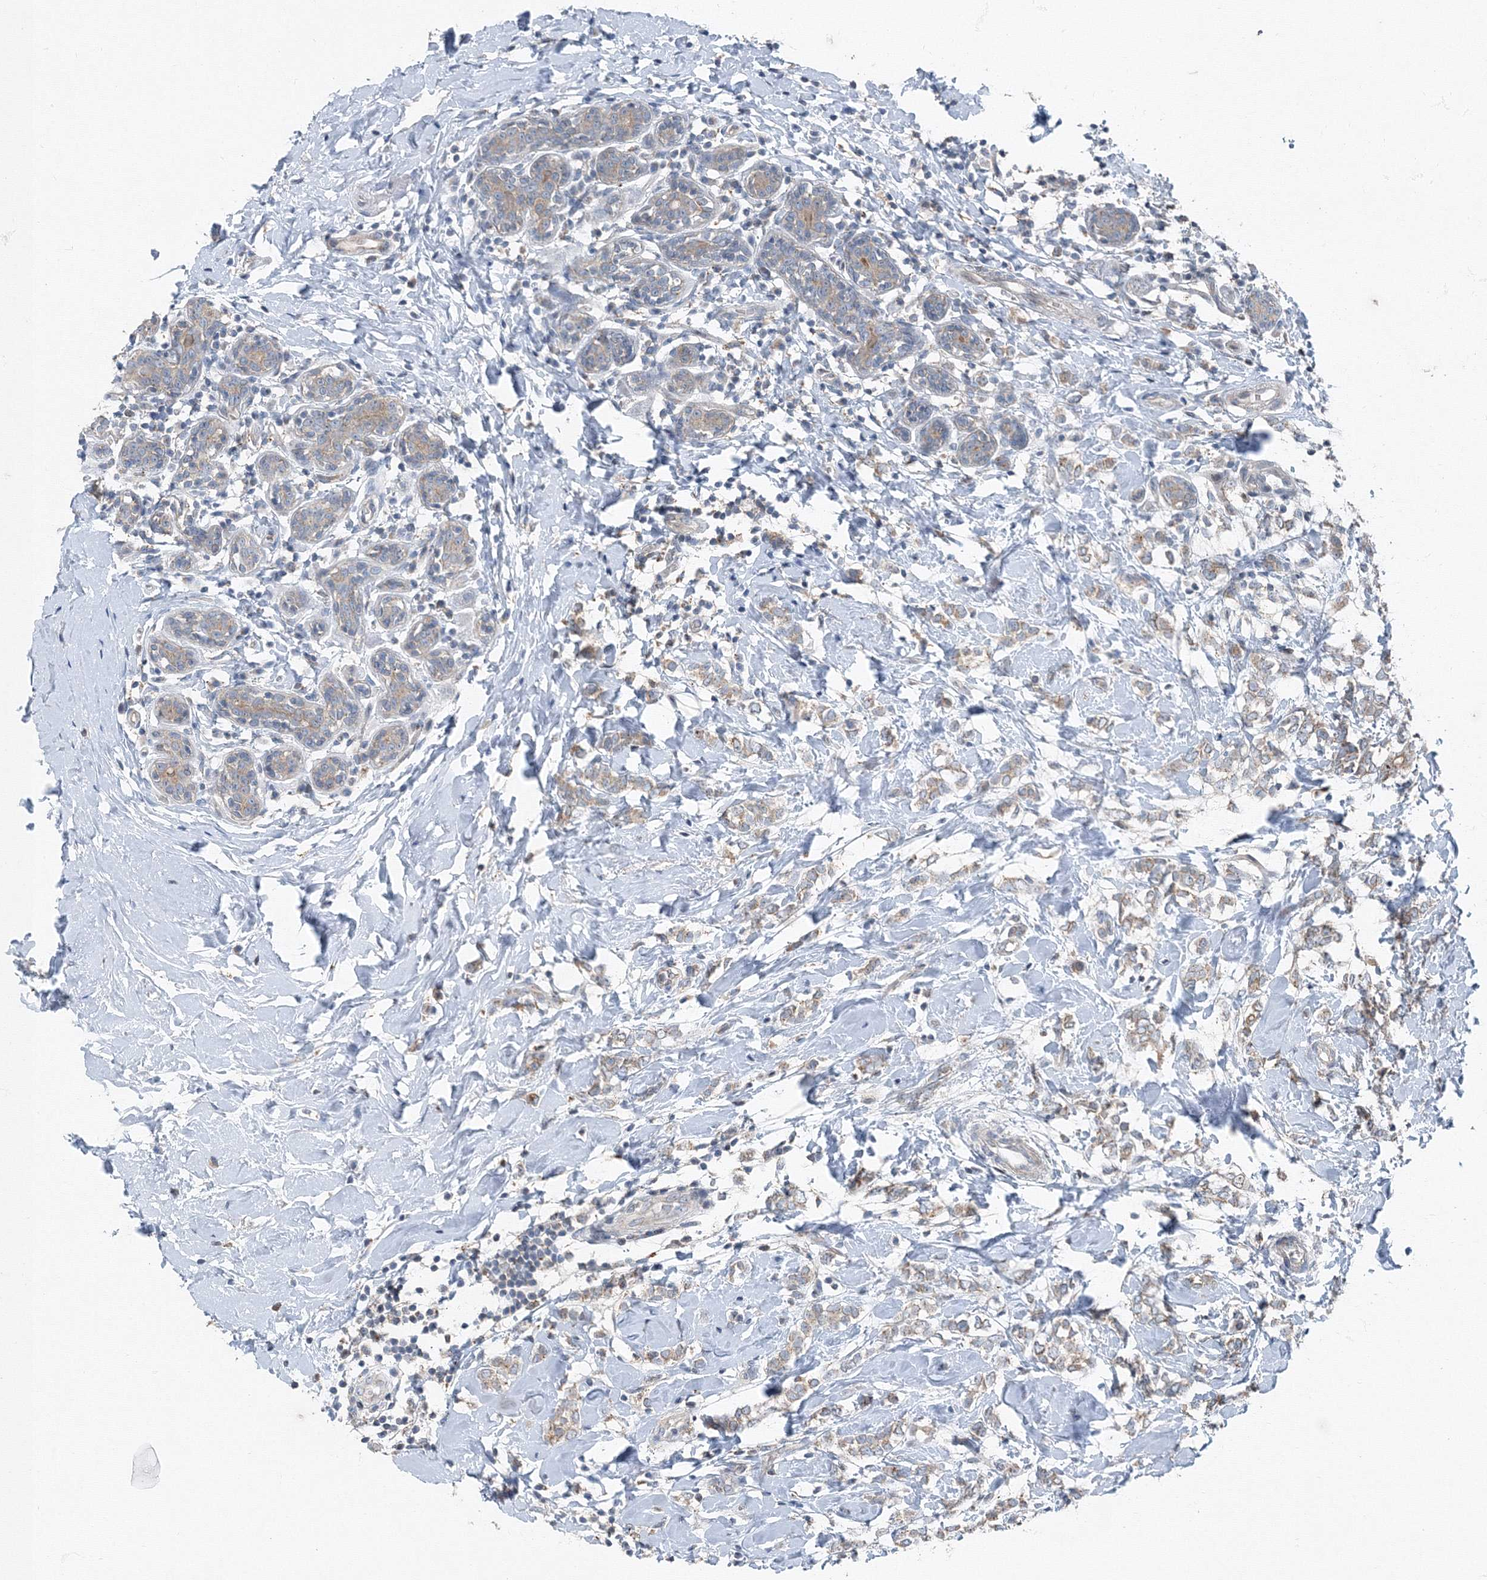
{"staining": {"intensity": "weak", "quantity": ">75%", "location": "cytoplasmic/membranous"}, "tissue": "breast cancer", "cell_type": "Tumor cells", "image_type": "cancer", "snomed": [{"axis": "morphology", "description": "Normal tissue, NOS"}, {"axis": "morphology", "description": "Lobular carcinoma"}, {"axis": "topography", "description": "Breast"}], "caption": "A photomicrograph of lobular carcinoma (breast) stained for a protein displays weak cytoplasmic/membranous brown staining in tumor cells.", "gene": "AASDH", "patient": {"sex": "female", "age": 47}}